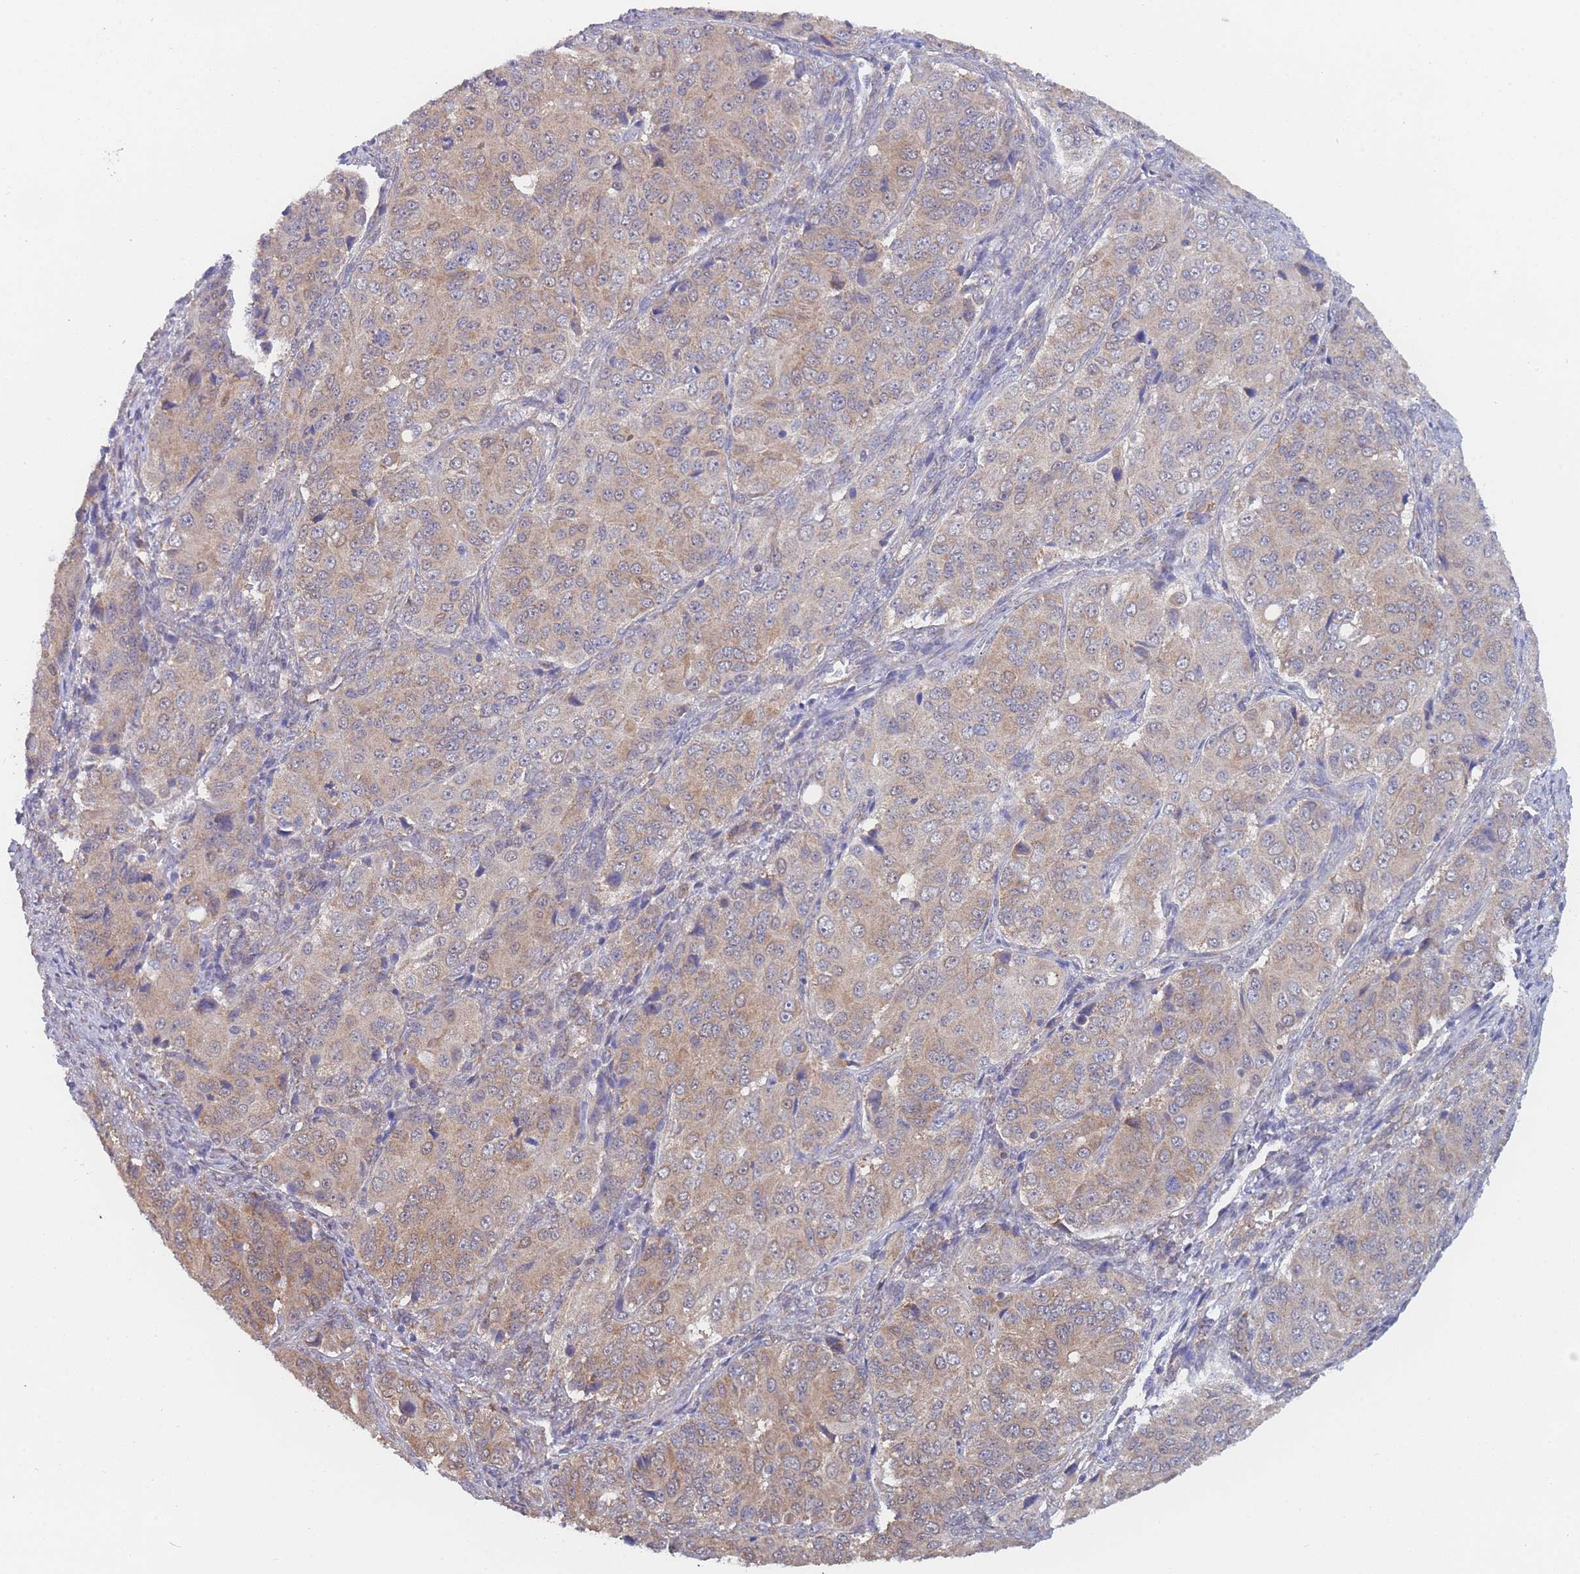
{"staining": {"intensity": "moderate", "quantity": "25%-75%", "location": "cytoplasmic/membranous"}, "tissue": "ovarian cancer", "cell_type": "Tumor cells", "image_type": "cancer", "snomed": [{"axis": "morphology", "description": "Carcinoma, endometroid"}, {"axis": "topography", "description": "Ovary"}], "caption": "Brown immunohistochemical staining in endometroid carcinoma (ovarian) reveals moderate cytoplasmic/membranous positivity in about 25%-75% of tumor cells.", "gene": "MRPS18B", "patient": {"sex": "female", "age": 51}}